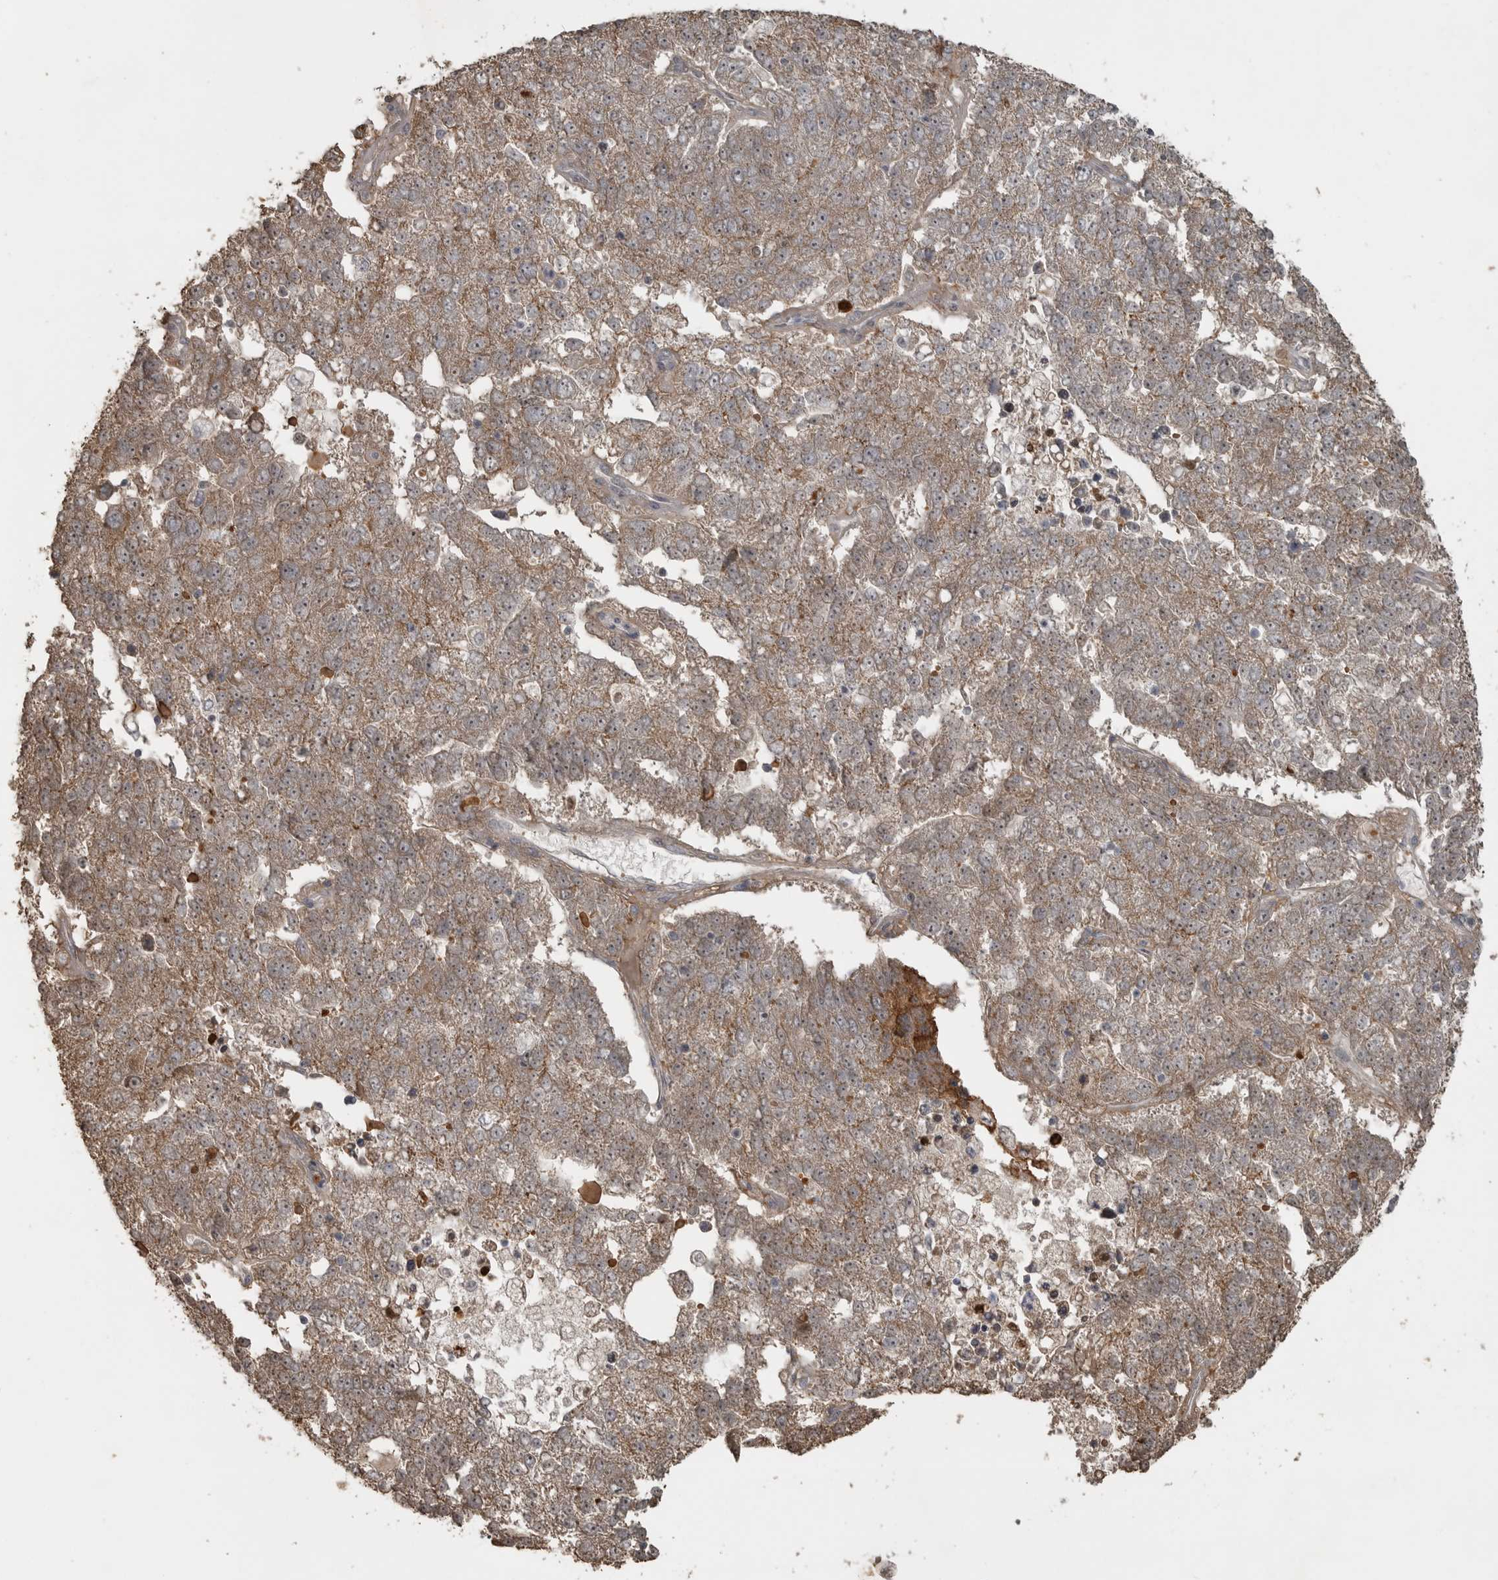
{"staining": {"intensity": "weak", "quantity": ">75%", "location": "cytoplasmic/membranous"}, "tissue": "pancreatic cancer", "cell_type": "Tumor cells", "image_type": "cancer", "snomed": [{"axis": "morphology", "description": "Adenocarcinoma, NOS"}, {"axis": "topography", "description": "Pancreas"}], "caption": "Human pancreatic cancer stained with a brown dye displays weak cytoplasmic/membranous positive expression in about >75% of tumor cells.", "gene": "LLGL1", "patient": {"sex": "female", "age": 61}}